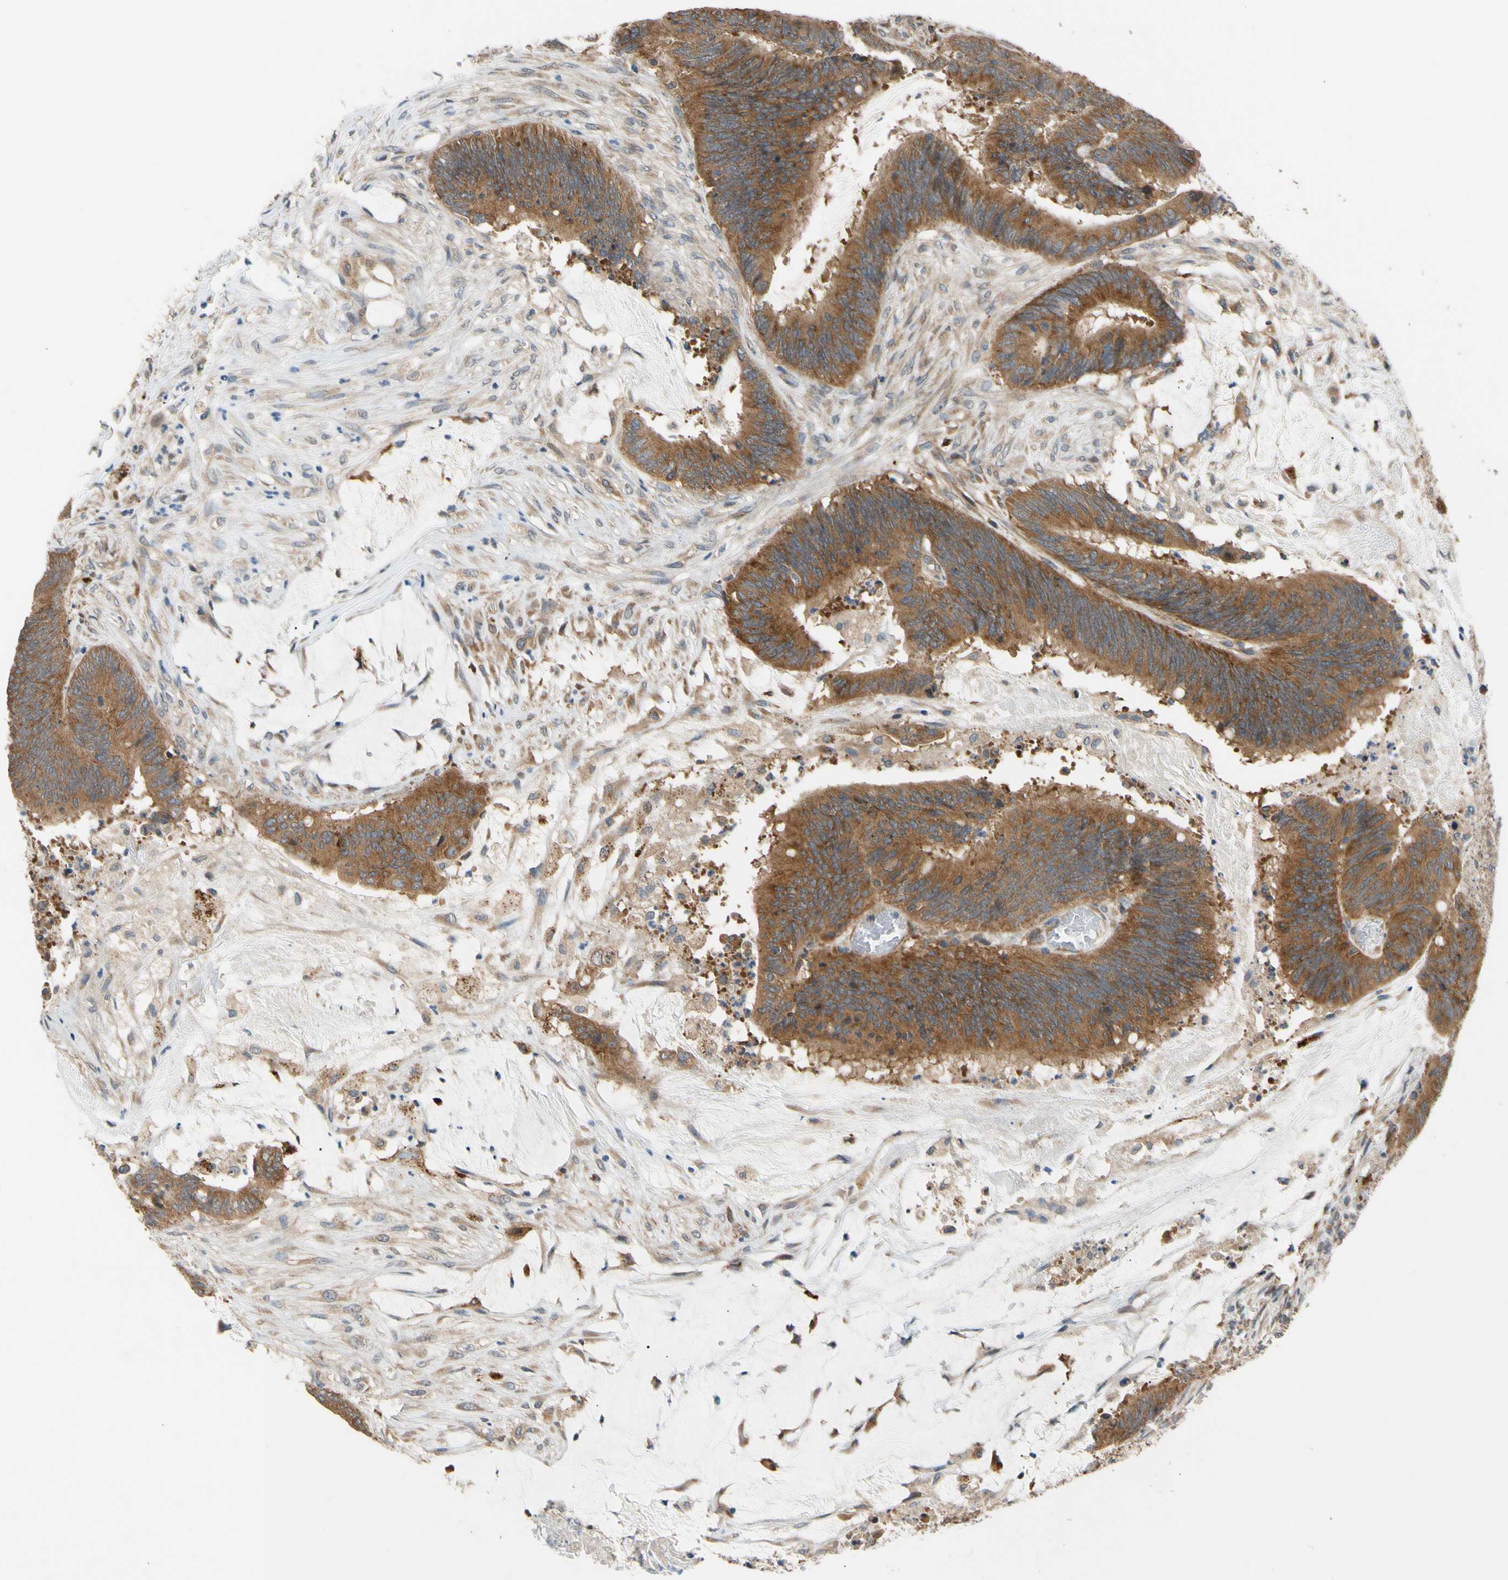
{"staining": {"intensity": "moderate", "quantity": ">75%", "location": "cytoplasmic/membranous"}, "tissue": "colorectal cancer", "cell_type": "Tumor cells", "image_type": "cancer", "snomed": [{"axis": "morphology", "description": "Adenocarcinoma, NOS"}, {"axis": "topography", "description": "Rectum"}], "caption": "About >75% of tumor cells in human colorectal cancer (adenocarcinoma) demonstrate moderate cytoplasmic/membranous protein positivity as visualized by brown immunohistochemical staining.", "gene": "ANKHD1", "patient": {"sex": "female", "age": 66}}